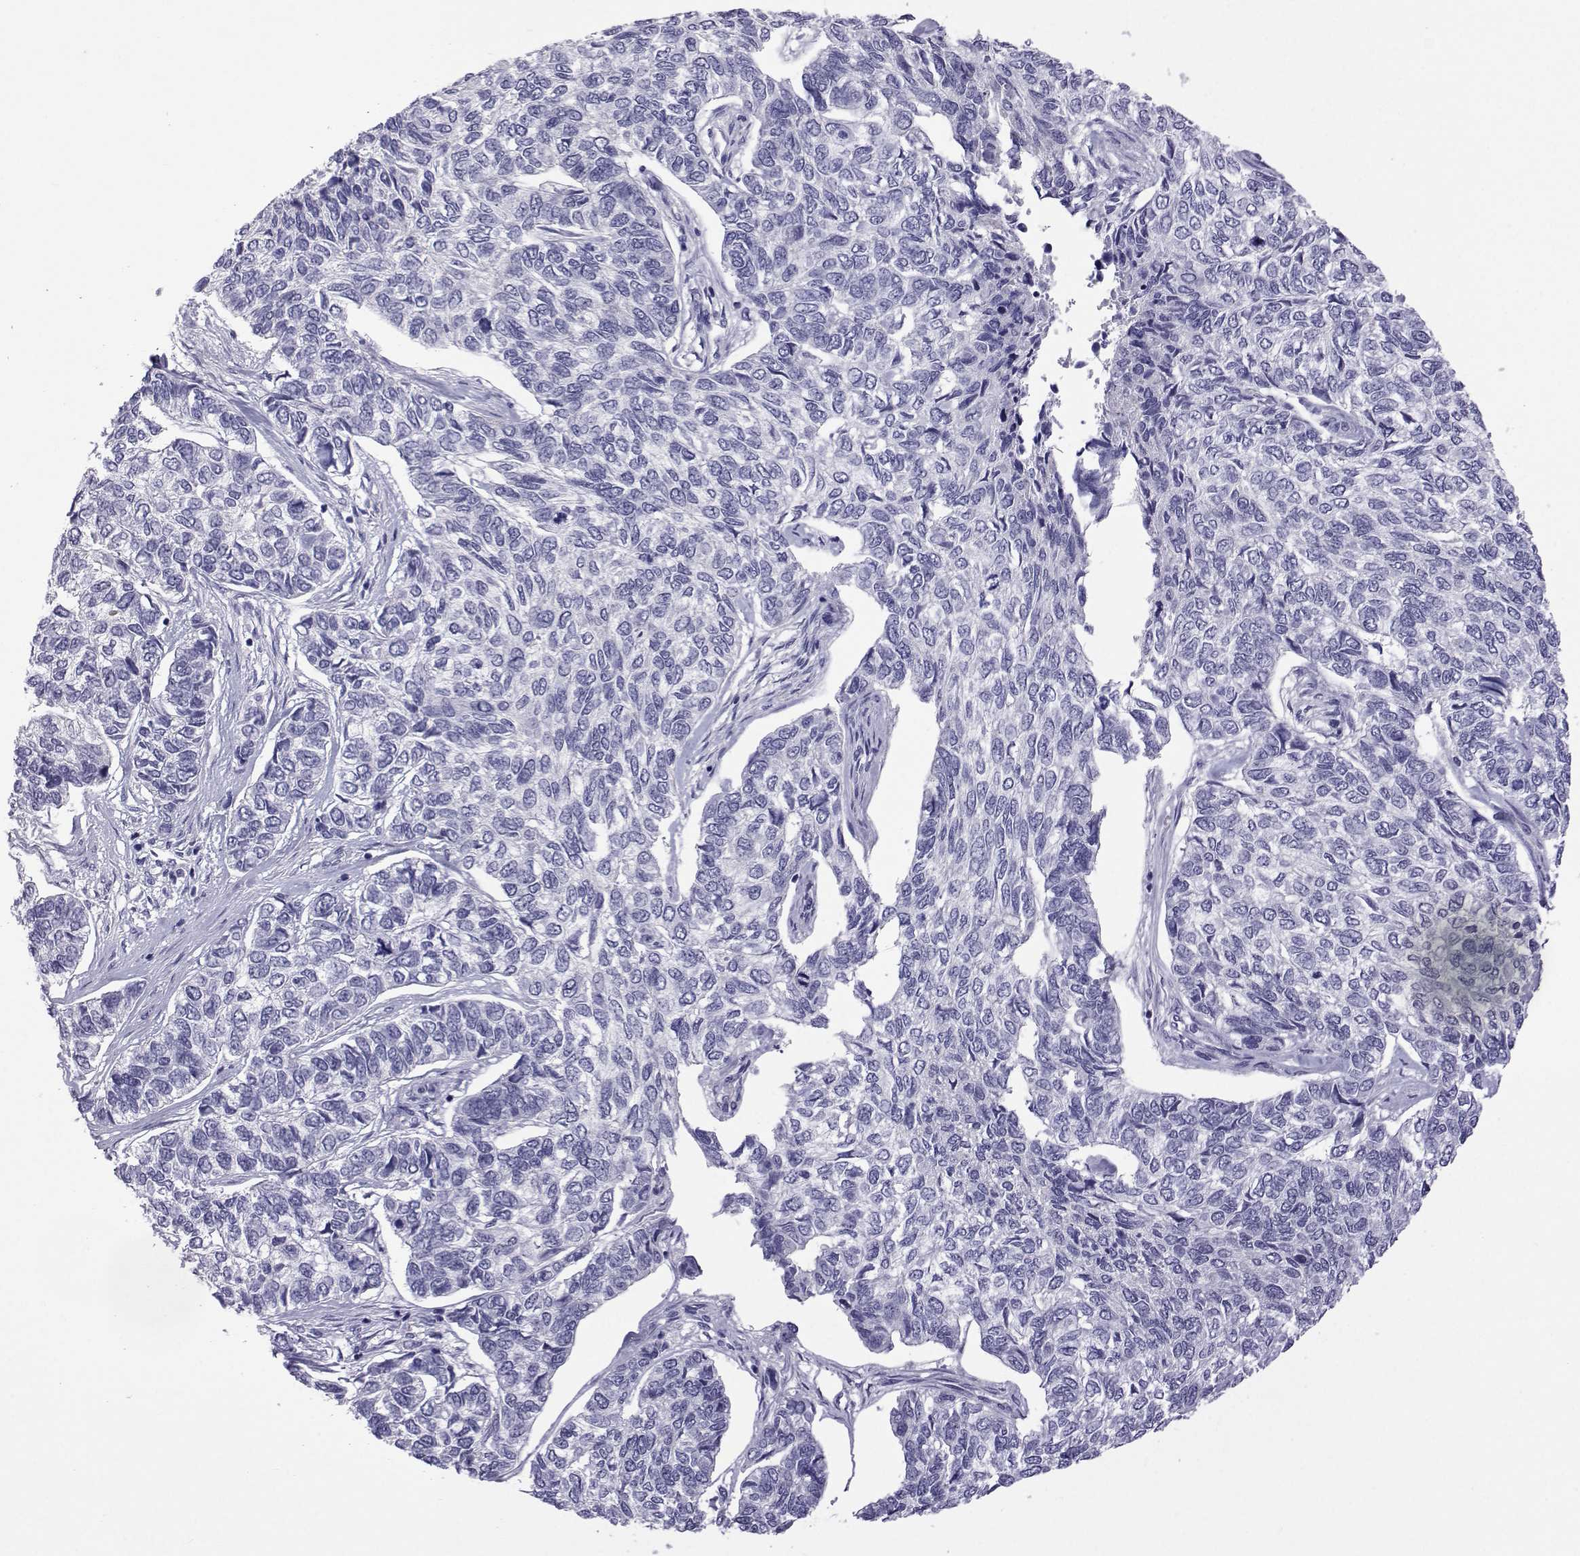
{"staining": {"intensity": "negative", "quantity": "none", "location": "none"}, "tissue": "skin cancer", "cell_type": "Tumor cells", "image_type": "cancer", "snomed": [{"axis": "morphology", "description": "Basal cell carcinoma"}, {"axis": "topography", "description": "Skin"}], "caption": "Tumor cells are negative for brown protein staining in skin basal cell carcinoma.", "gene": "COL22A1", "patient": {"sex": "female", "age": 65}}